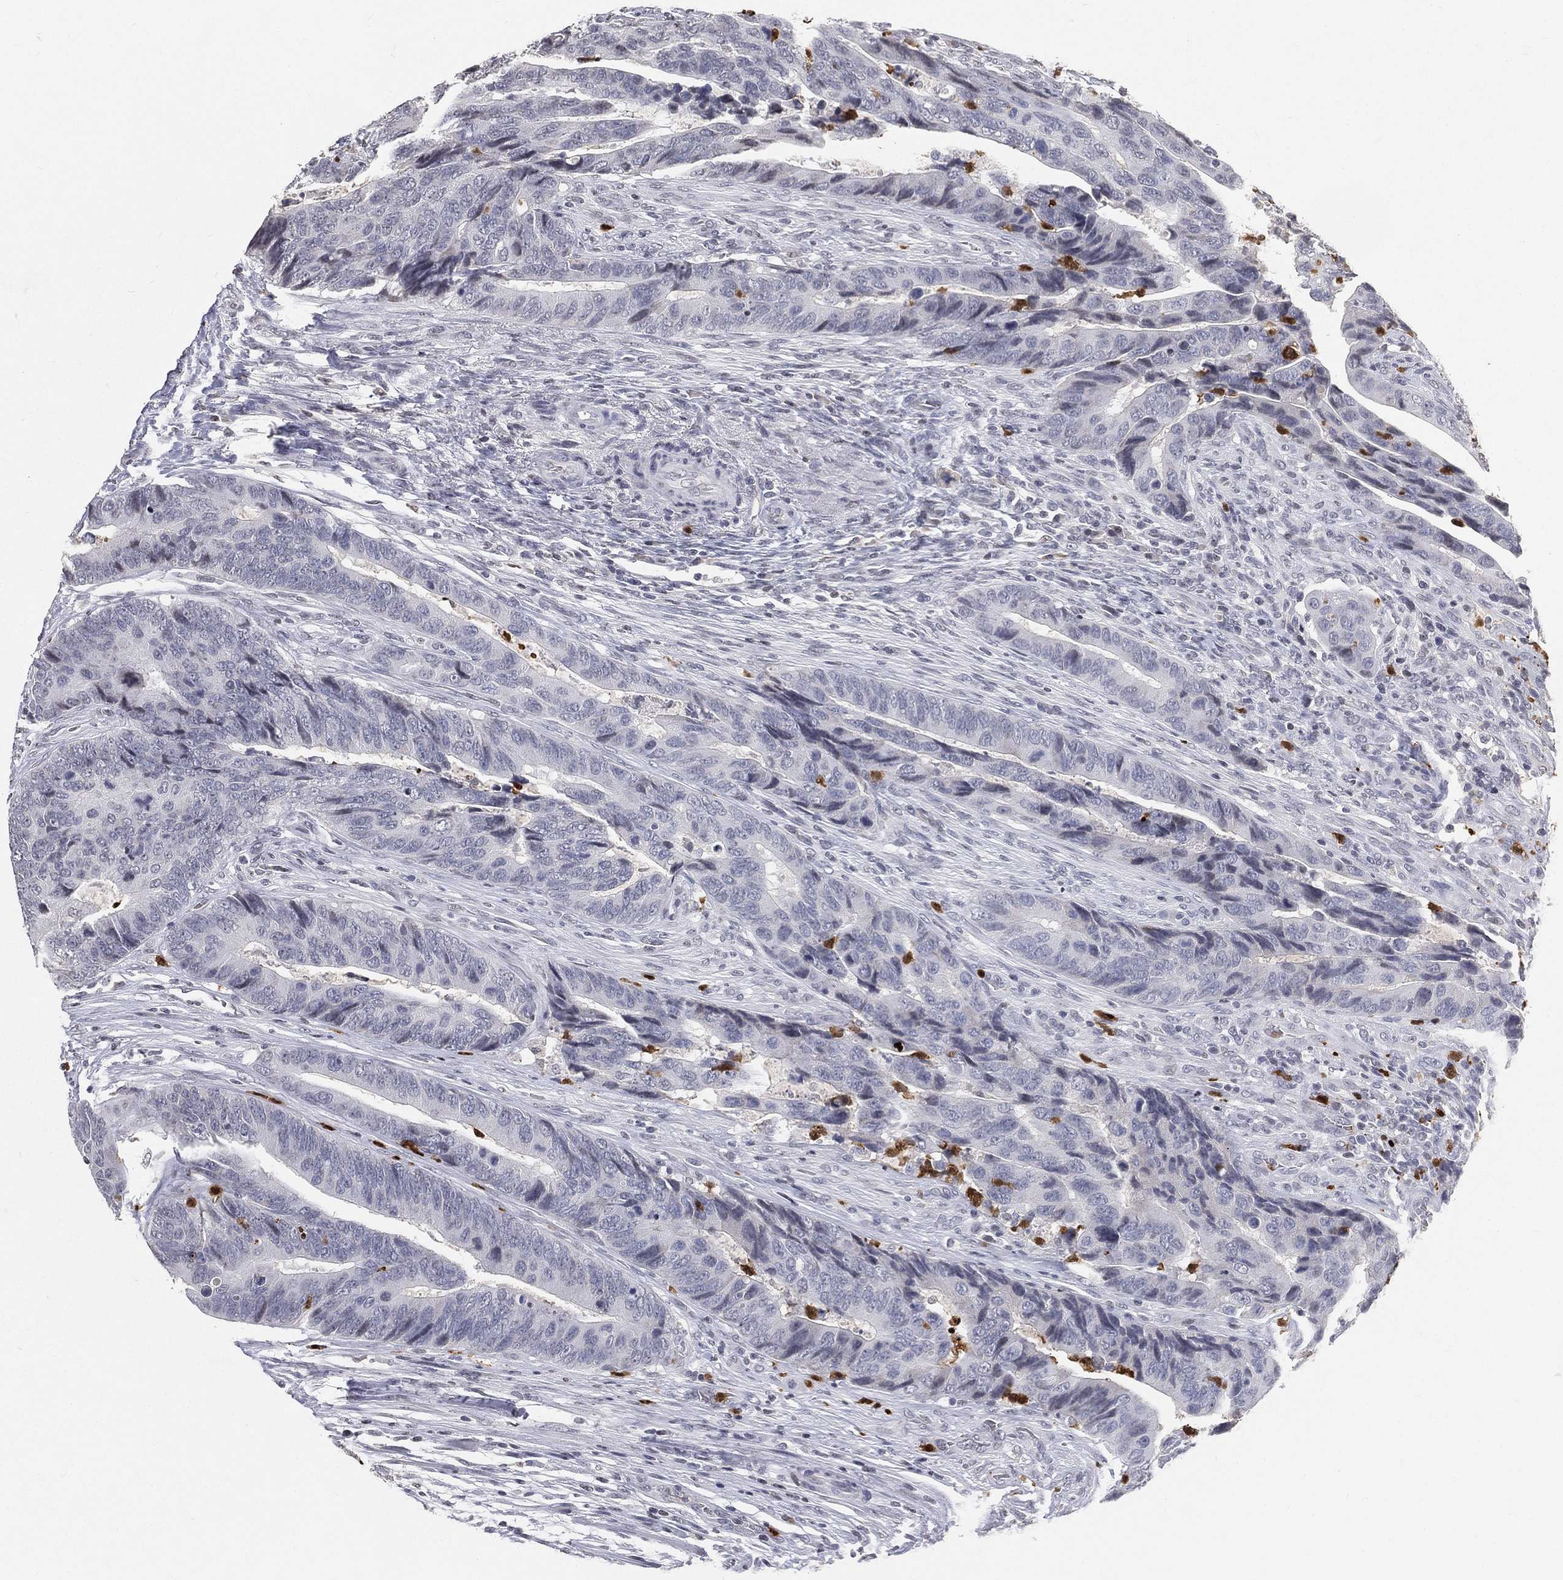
{"staining": {"intensity": "negative", "quantity": "none", "location": "none"}, "tissue": "colorectal cancer", "cell_type": "Tumor cells", "image_type": "cancer", "snomed": [{"axis": "morphology", "description": "Adenocarcinoma, NOS"}, {"axis": "topography", "description": "Colon"}], "caption": "Immunohistochemical staining of human colorectal cancer (adenocarcinoma) demonstrates no significant staining in tumor cells.", "gene": "ARG1", "patient": {"sex": "female", "age": 56}}